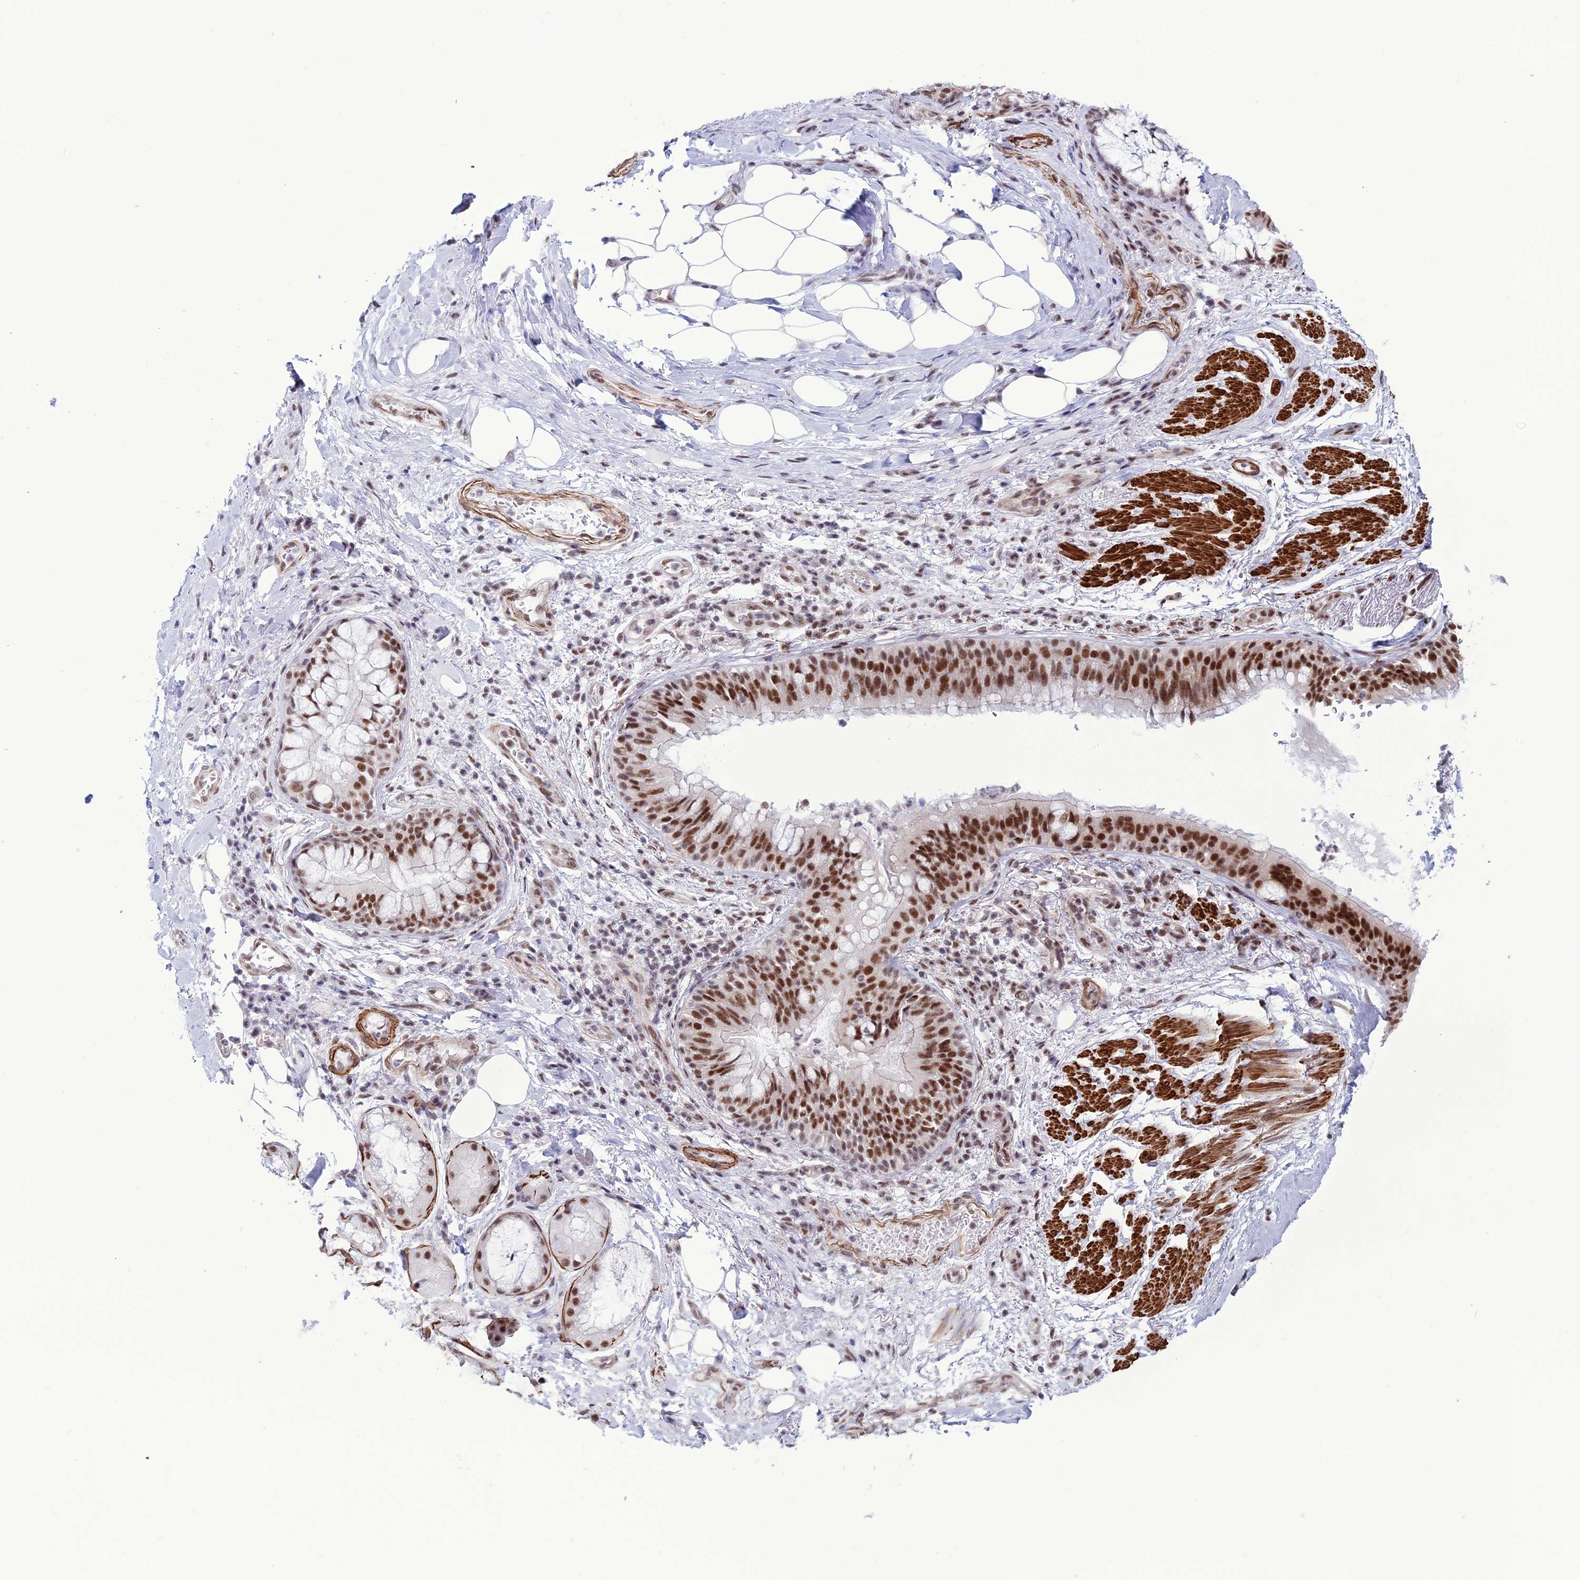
{"staining": {"intensity": "moderate", "quantity": ">75%", "location": "nuclear"}, "tissue": "adipose tissue", "cell_type": "Adipocytes", "image_type": "normal", "snomed": [{"axis": "morphology", "description": "Normal tissue, NOS"}, {"axis": "topography", "description": "Lymph node"}, {"axis": "topography", "description": "Cartilage tissue"}, {"axis": "topography", "description": "Bronchus"}], "caption": "The histopathology image shows a brown stain indicating the presence of a protein in the nuclear of adipocytes in adipose tissue. Nuclei are stained in blue.", "gene": "U2AF1", "patient": {"sex": "male", "age": 63}}